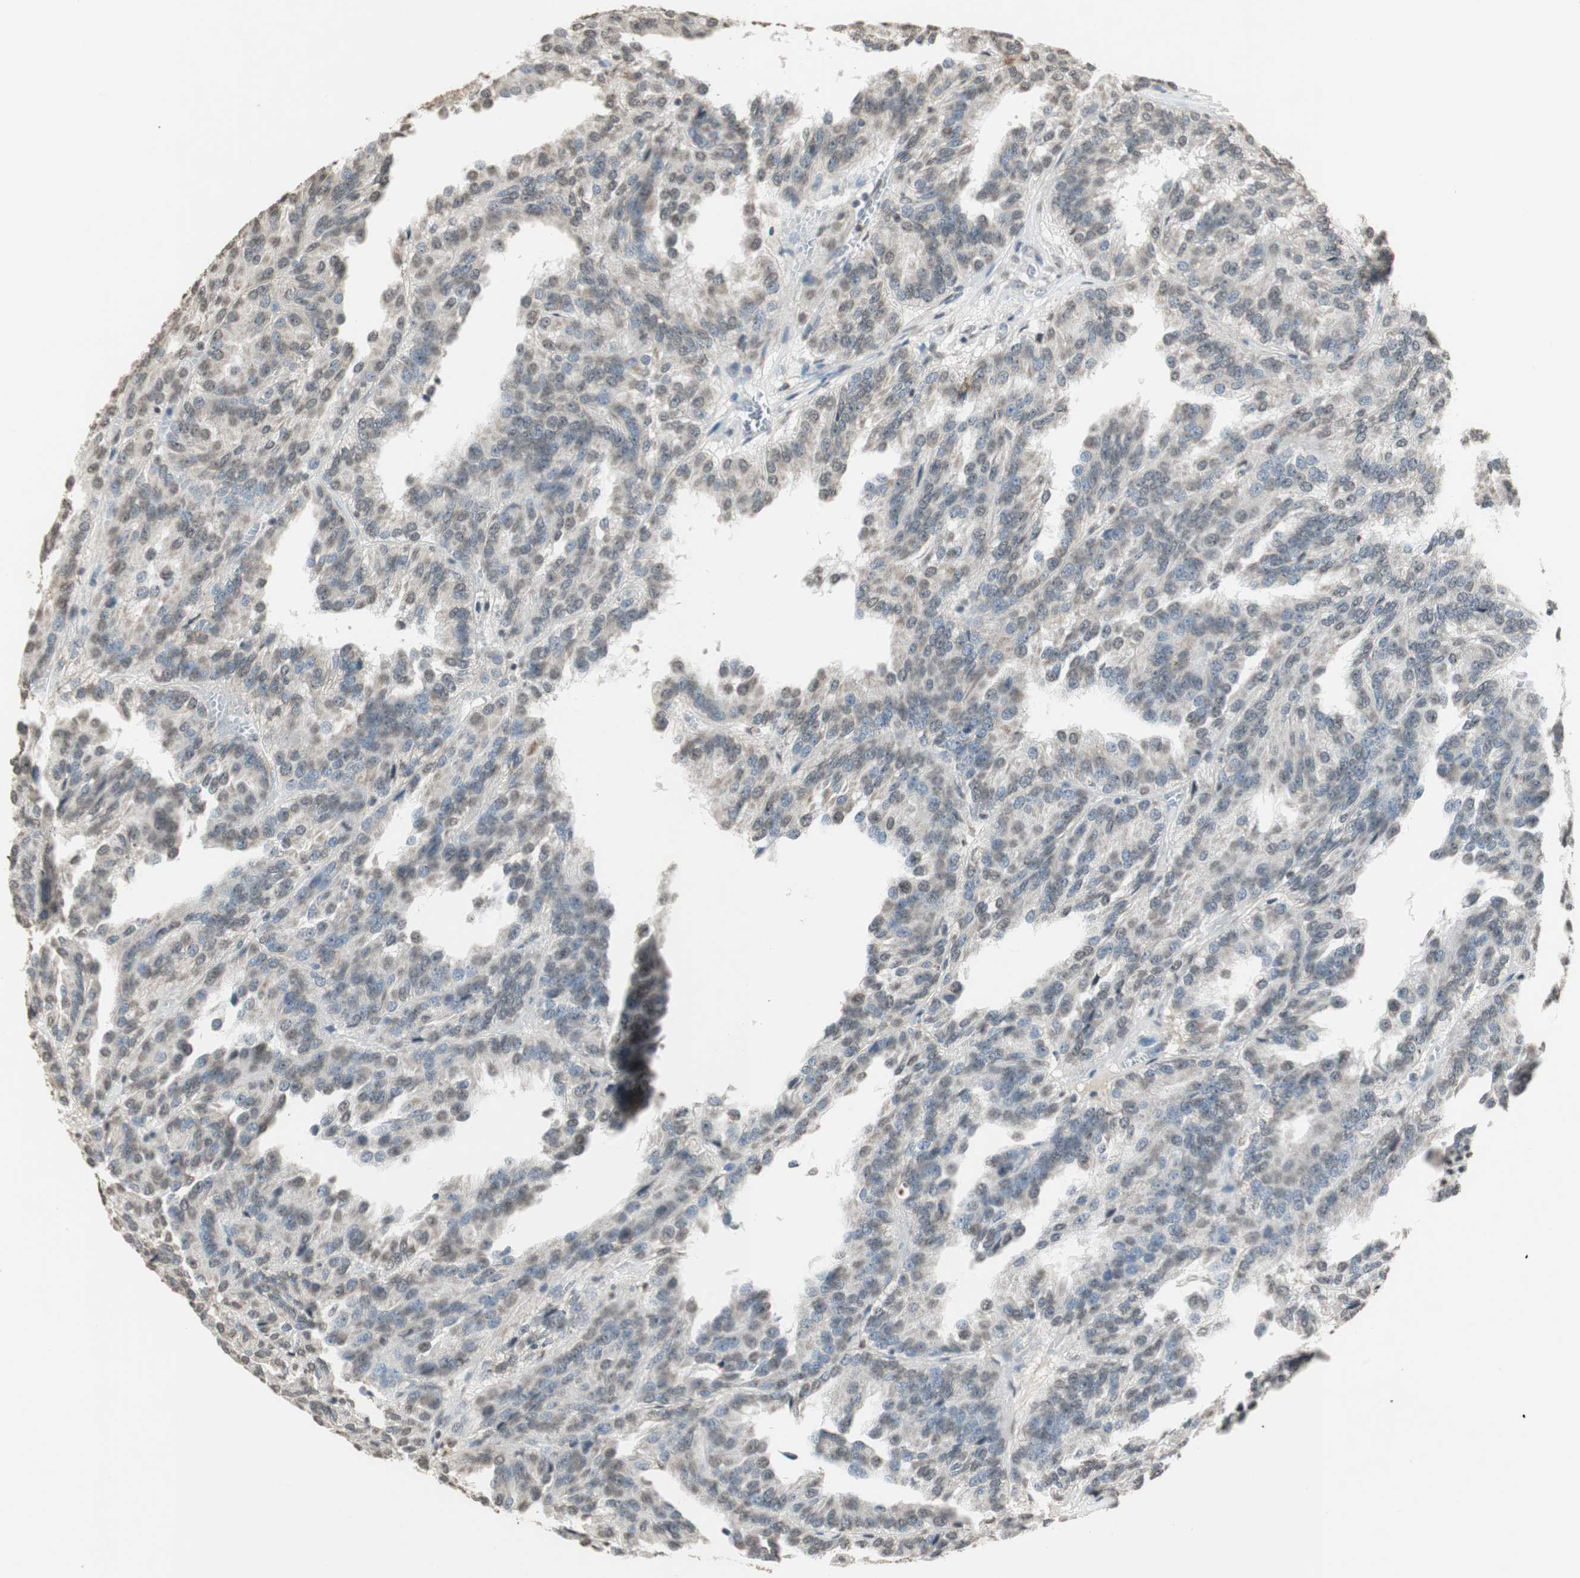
{"staining": {"intensity": "weak", "quantity": "25%-75%", "location": "cytoplasmic/membranous,nuclear"}, "tissue": "renal cancer", "cell_type": "Tumor cells", "image_type": "cancer", "snomed": [{"axis": "morphology", "description": "Adenocarcinoma, NOS"}, {"axis": "topography", "description": "Kidney"}], "caption": "Tumor cells reveal weak cytoplasmic/membranous and nuclear staining in approximately 25%-75% of cells in adenocarcinoma (renal).", "gene": "PRELID1", "patient": {"sex": "male", "age": 46}}